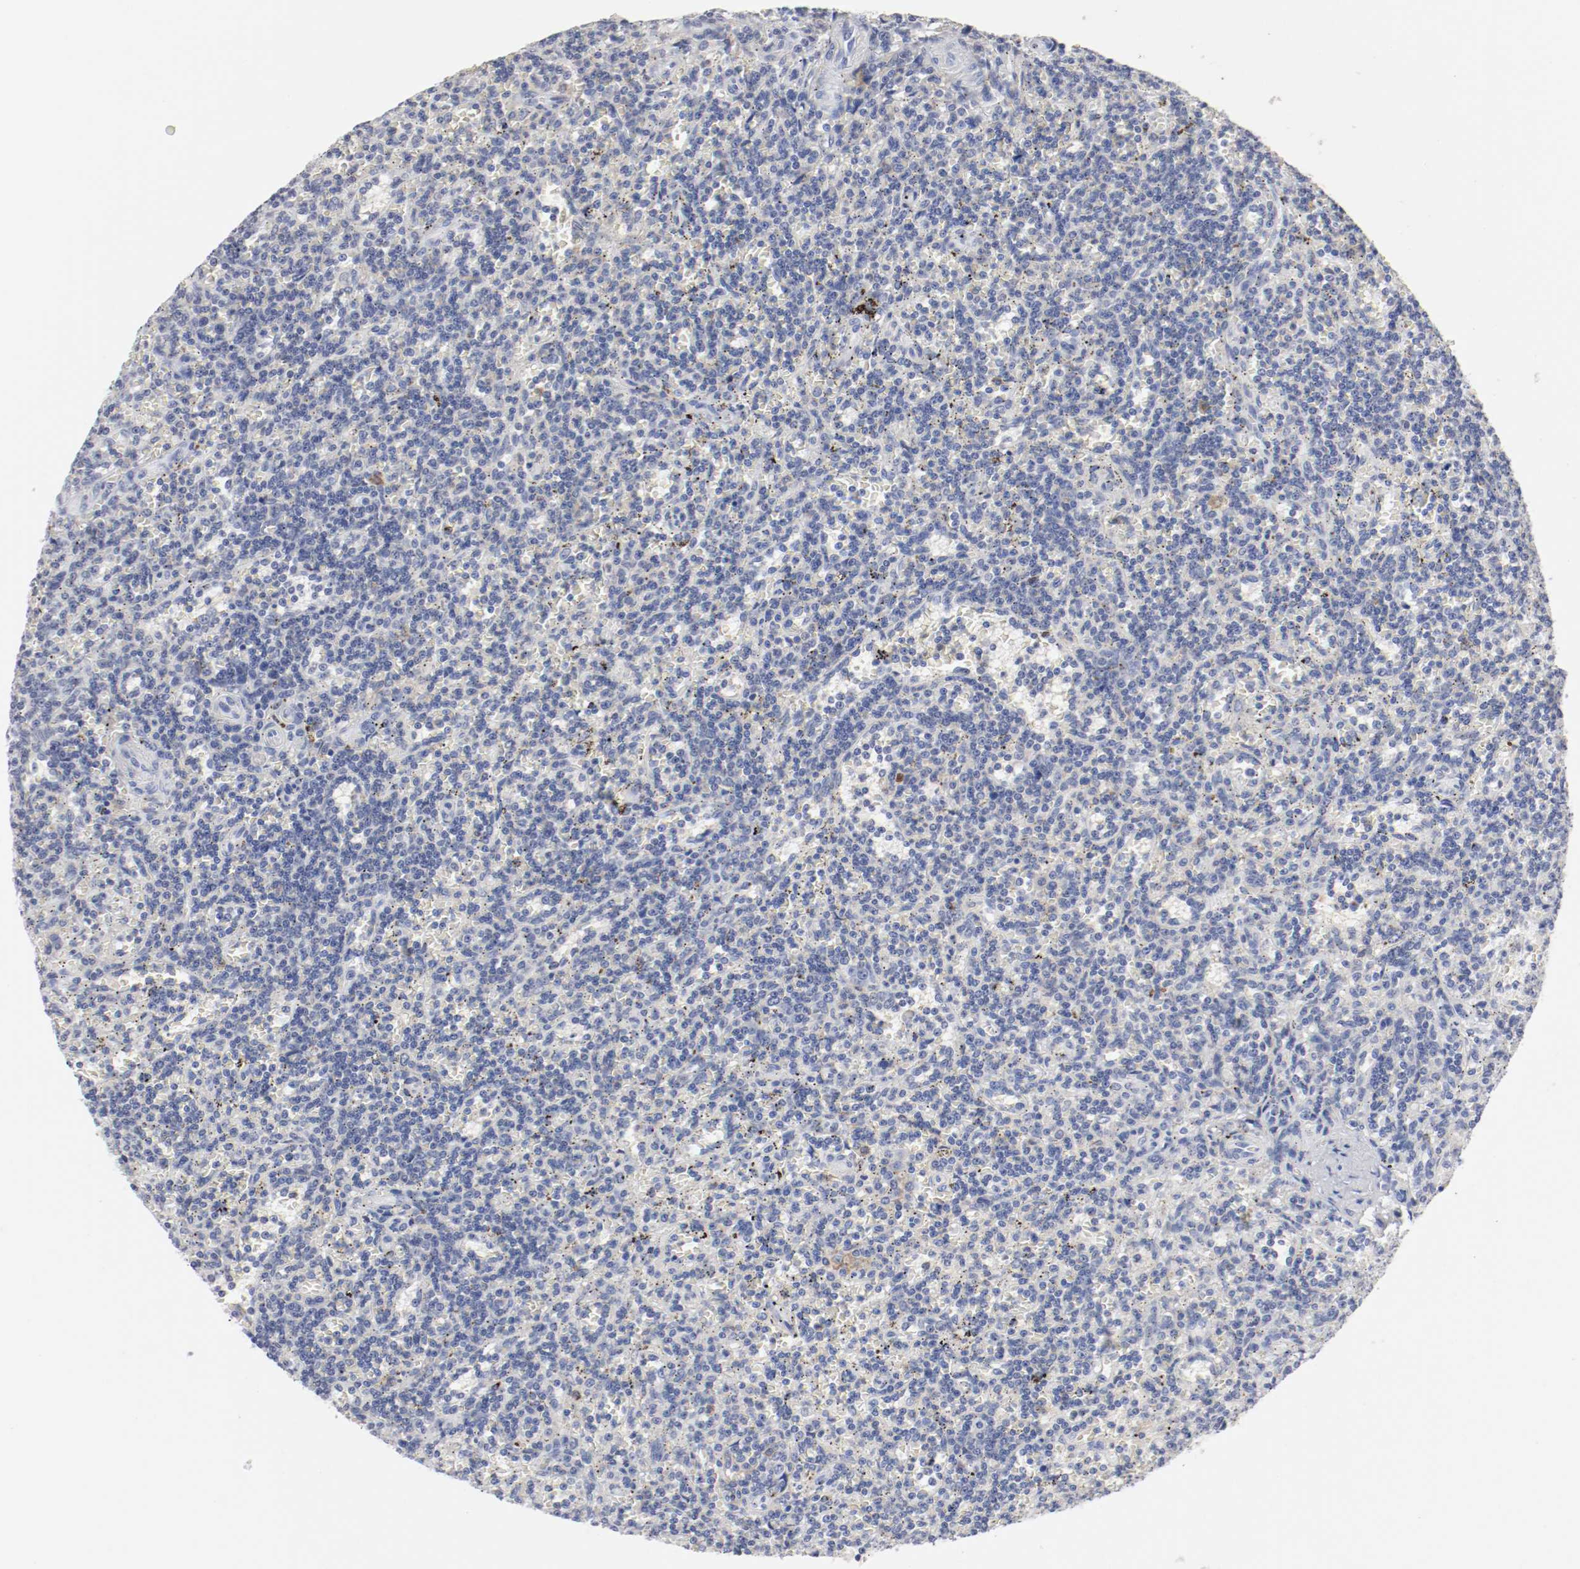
{"staining": {"intensity": "negative", "quantity": "none", "location": "none"}, "tissue": "lymphoma", "cell_type": "Tumor cells", "image_type": "cancer", "snomed": [{"axis": "morphology", "description": "Malignant lymphoma, non-Hodgkin's type, Low grade"}, {"axis": "topography", "description": "Spleen"}], "caption": "The micrograph displays no significant staining in tumor cells of lymphoma. The staining was performed using DAB to visualize the protein expression in brown, while the nuclei were stained in blue with hematoxylin (Magnification: 20x).", "gene": "ITGAX", "patient": {"sex": "male", "age": 73}}